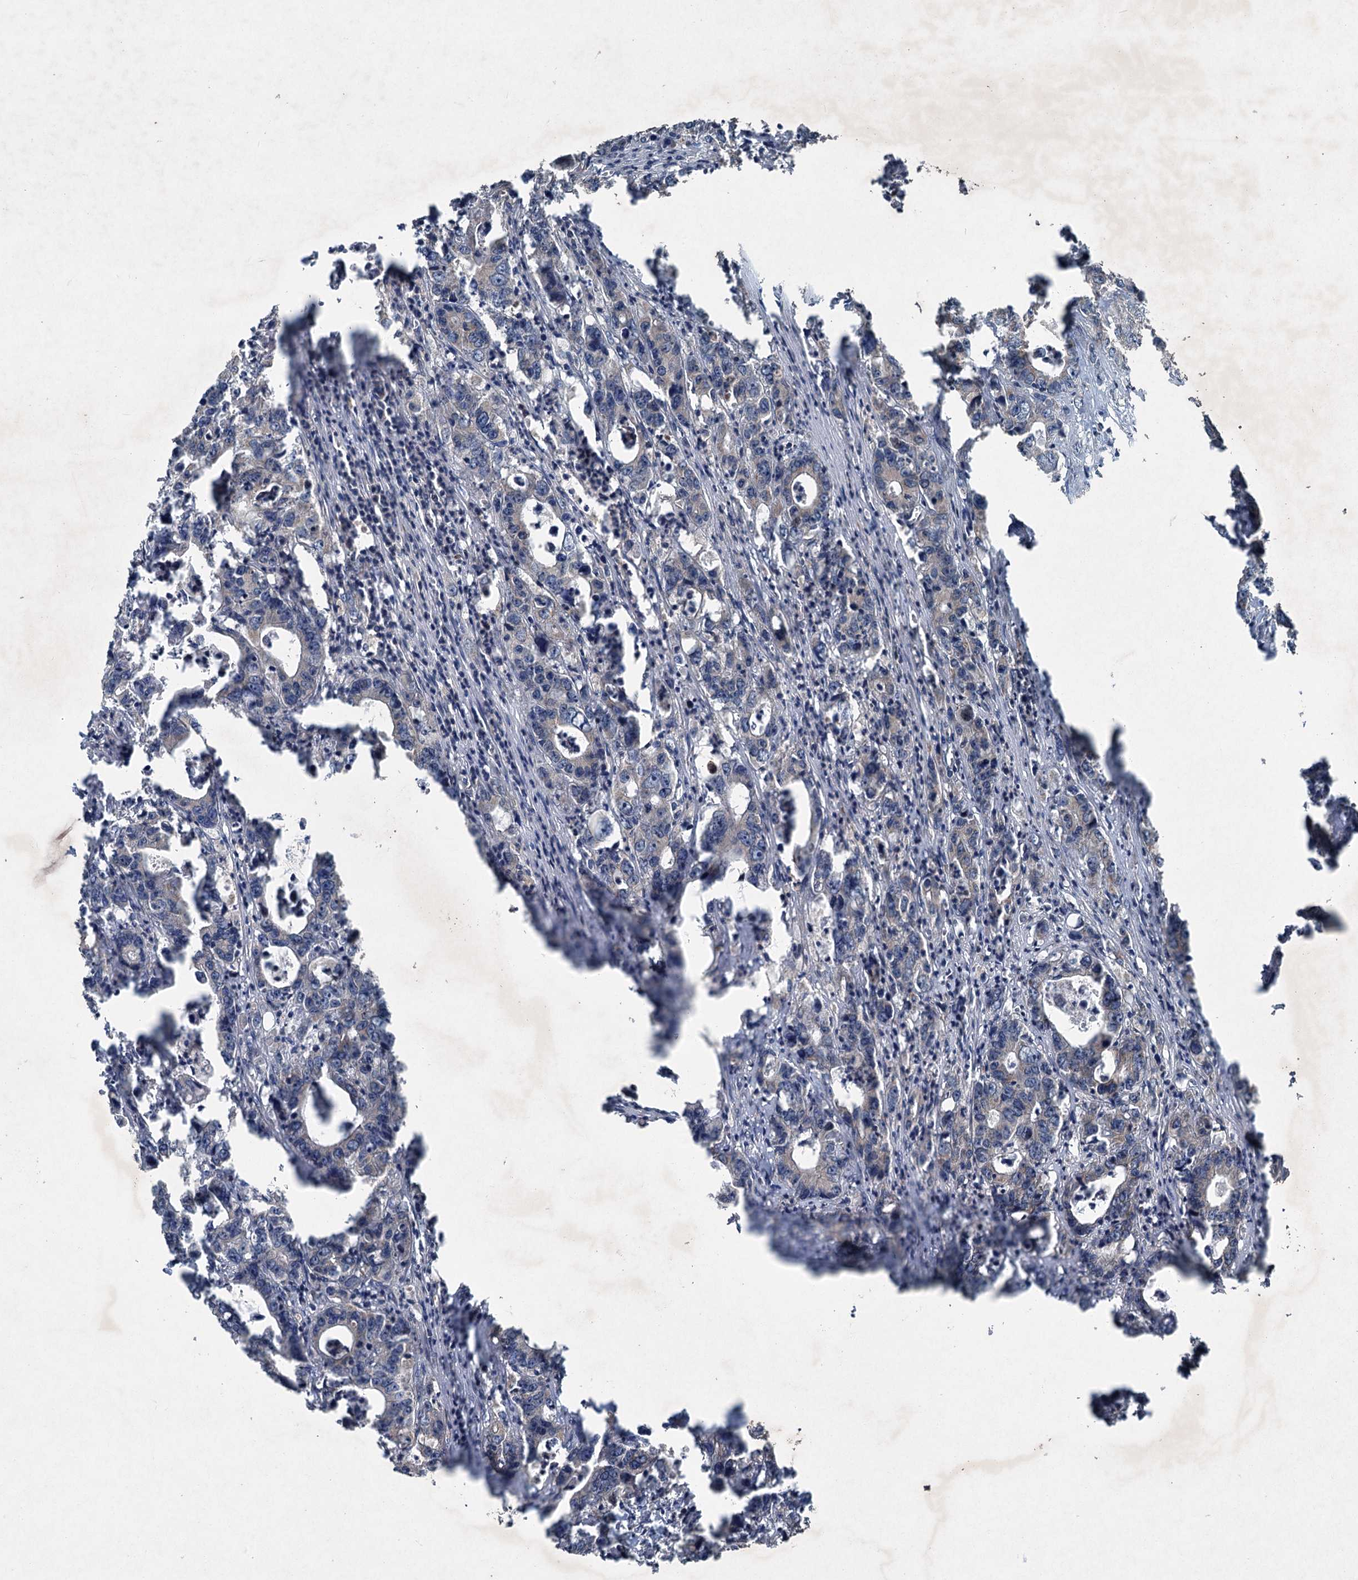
{"staining": {"intensity": "negative", "quantity": "none", "location": "none"}, "tissue": "colorectal cancer", "cell_type": "Tumor cells", "image_type": "cancer", "snomed": [{"axis": "morphology", "description": "Adenocarcinoma, NOS"}, {"axis": "topography", "description": "Colon"}], "caption": "Immunohistochemistry (IHC) of colorectal adenocarcinoma shows no positivity in tumor cells.", "gene": "ALAS1", "patient": {"sex": "female", "age": 75}}